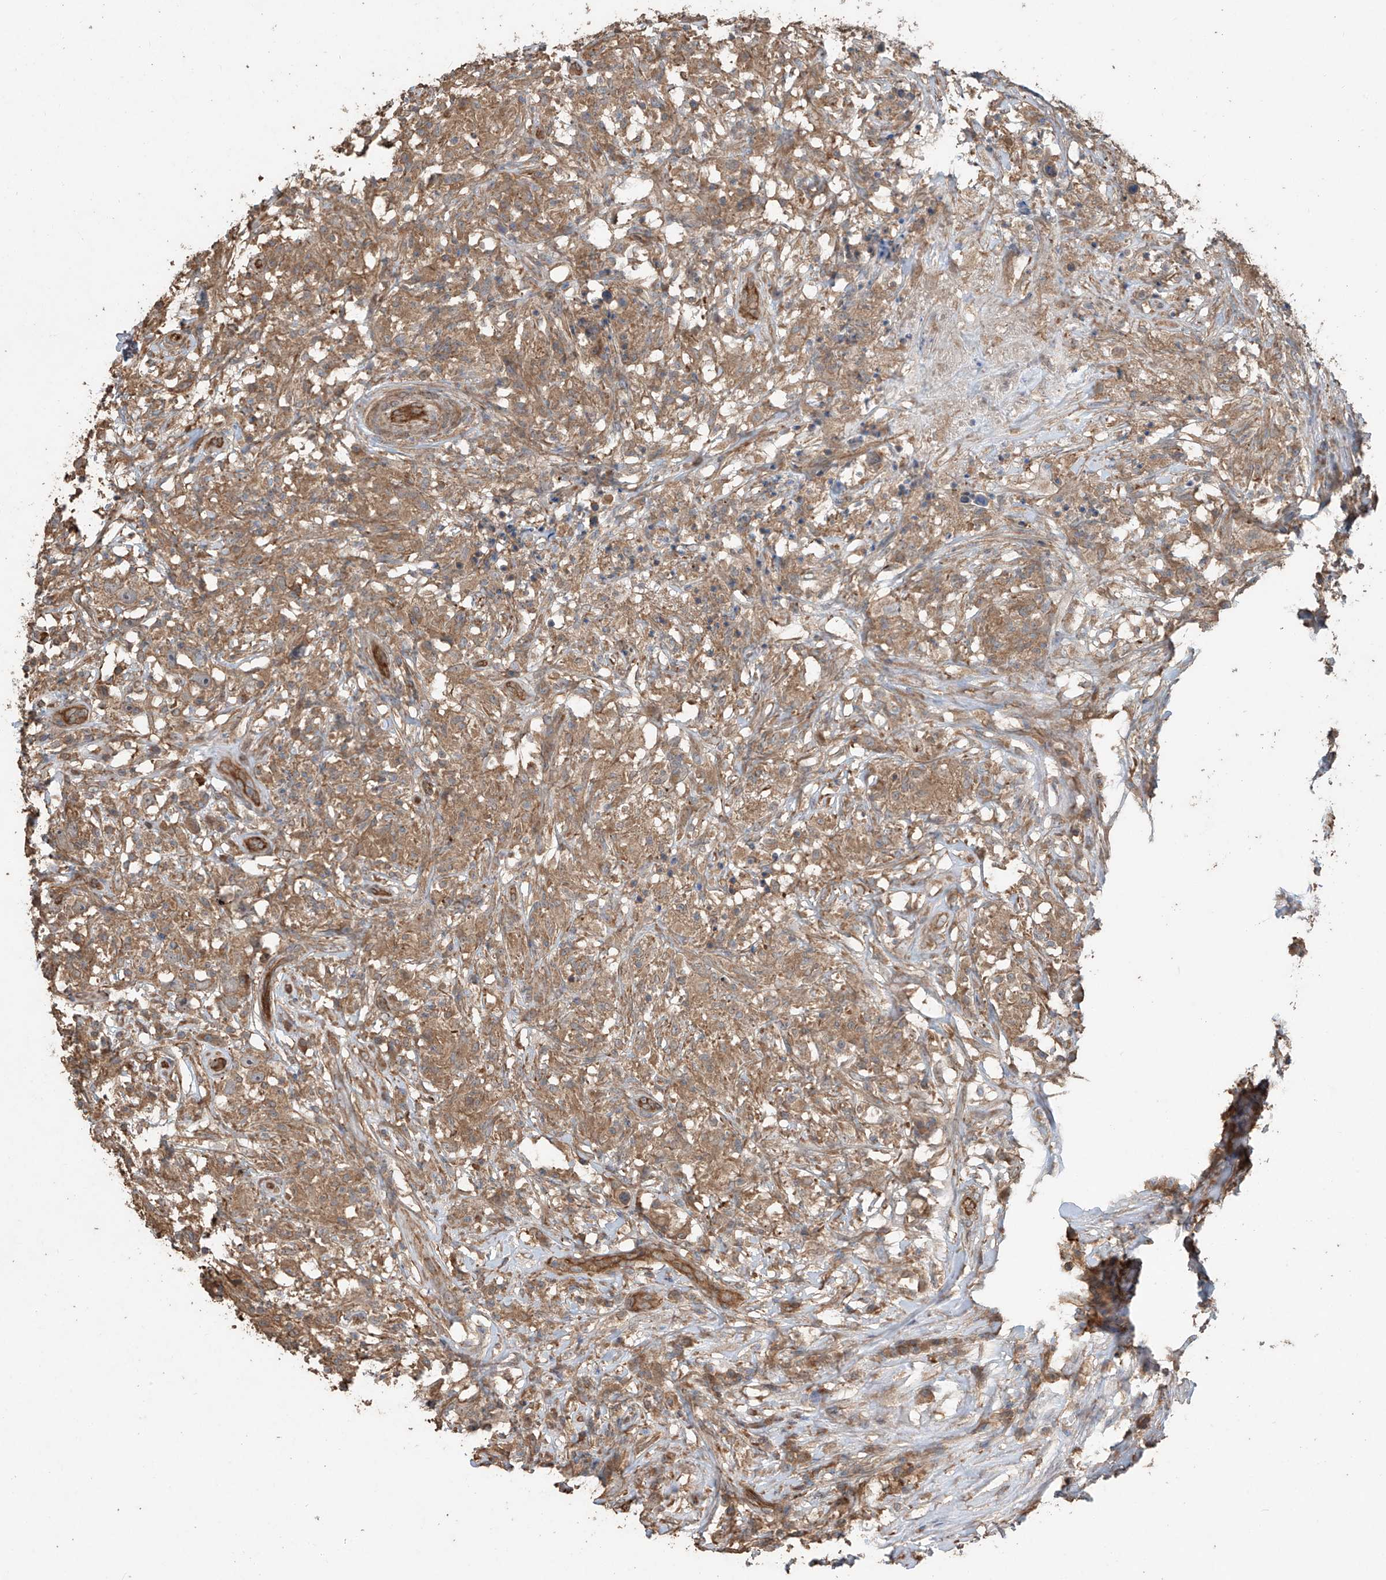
{"staining": {"intensity": "moderate", "quantity": ">75%", "location": "cytoplasmic/membranous"}, "tissue": "testis cancer", "cell_type": "Tumor cells", "image_type": "cancer", "snomed": [{"axis": "morphology", "description": "Seminoma, NOS"}, {"axis": "topography", "description": "Testis"}], "caption": "Approximately >75% of tumor cells in human seminoma (testis) exhibit moderate cytoplasmic/membranous protein staining as visualized by brown immunohistochemical staining.", "gene": "AGBL5", "patient": {"sex": "male", "age": 49}}